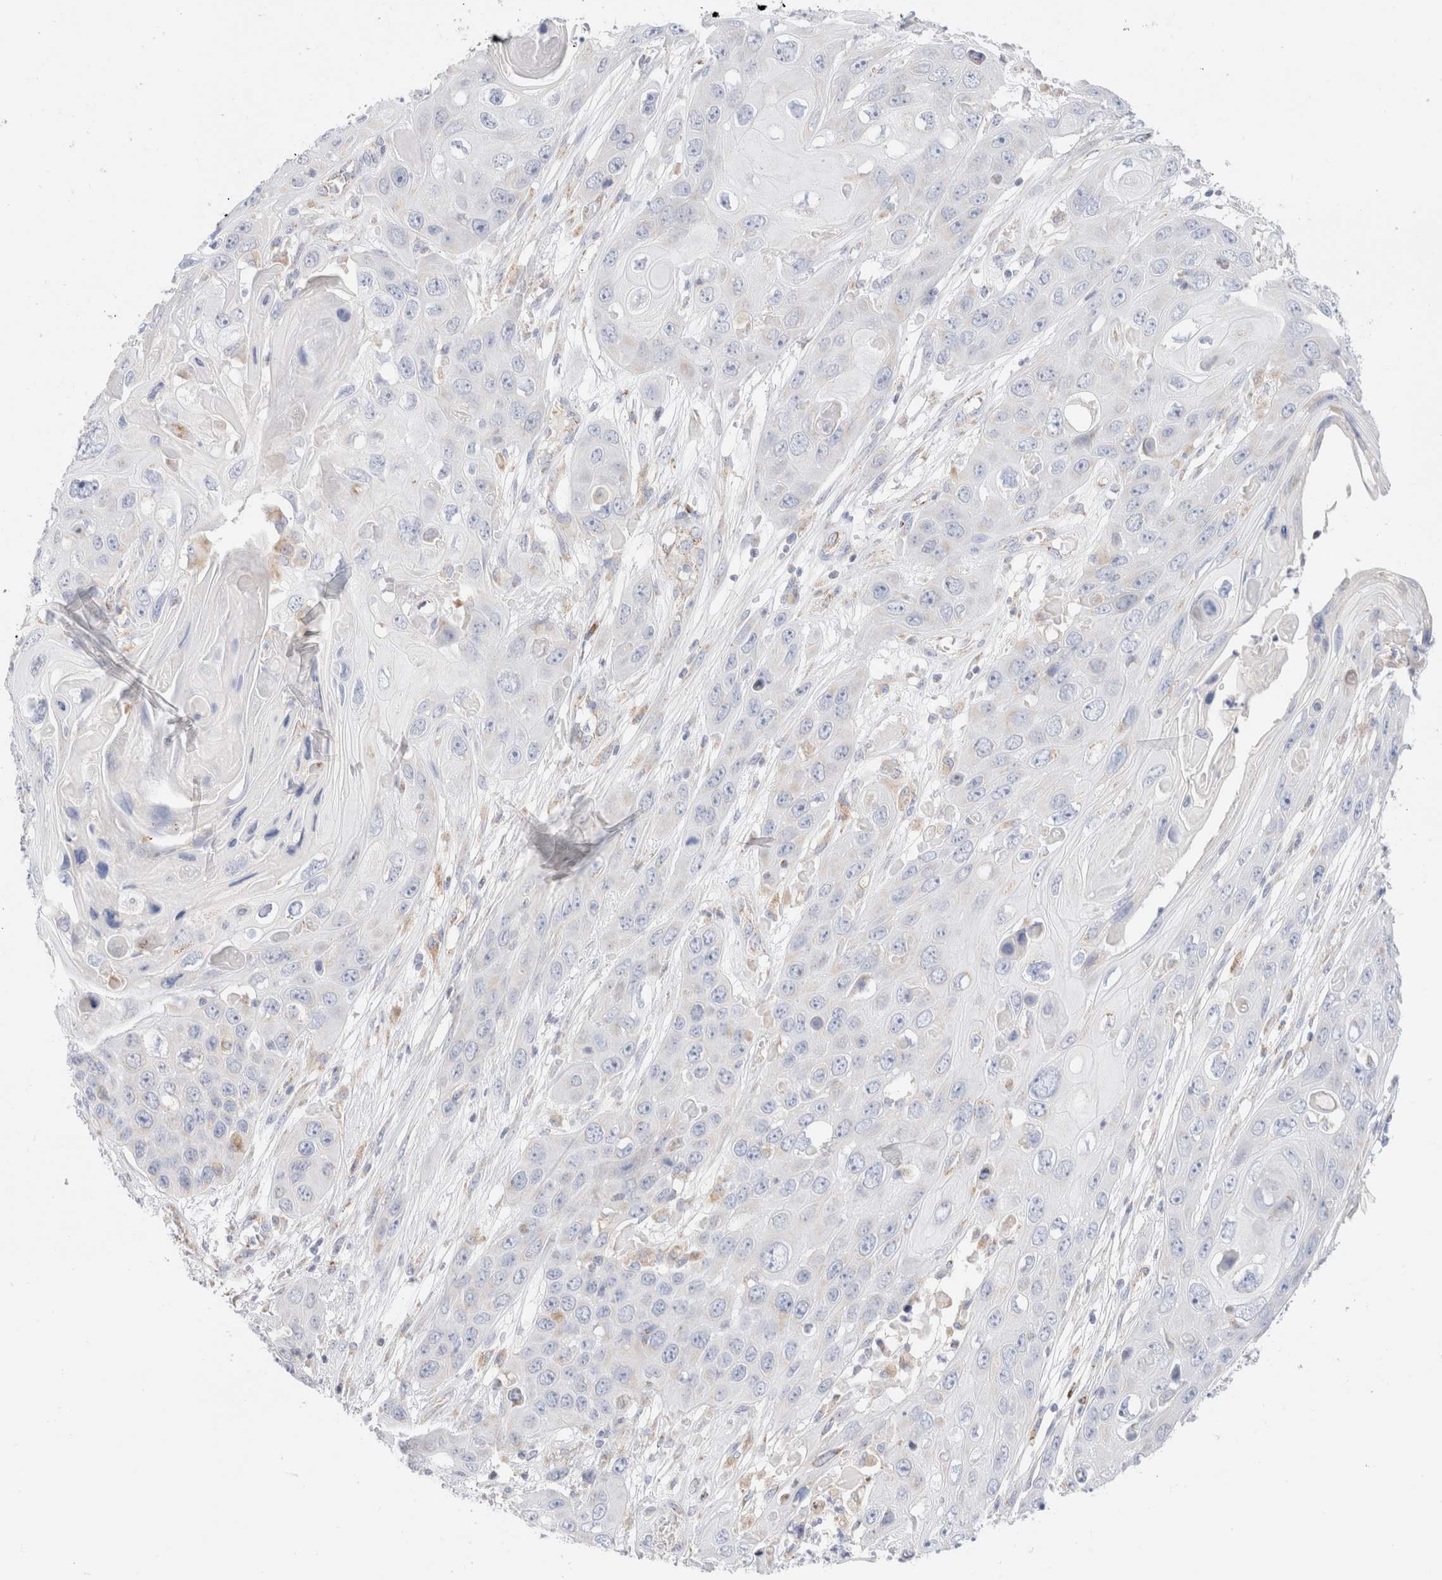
{"staining": {"intensity": "negative", "quantity": "none", "location": "none"}, "tissue": "skin cancer", "cell_type": "Tumor cells", "image_type": "cancer", "snomed": [{"axis": "morphology", "description": "Squamous cell carcinoma, NOS"}, {"axis": "topography", "description": "Skin"}], "caption": "Immunohistochemistry (IHC) photomicrograph of human skin cancer (squamous cell carcinoma) stained for a protein (brown), which demonstrates no expression in tumor cells. (Brightfield microscopy of DAB (3,3'-diaminobenzidine) IHC at high magnification).", "gene": "ATP6V1C1", "patient": {"sex": "male", "age": 55}}